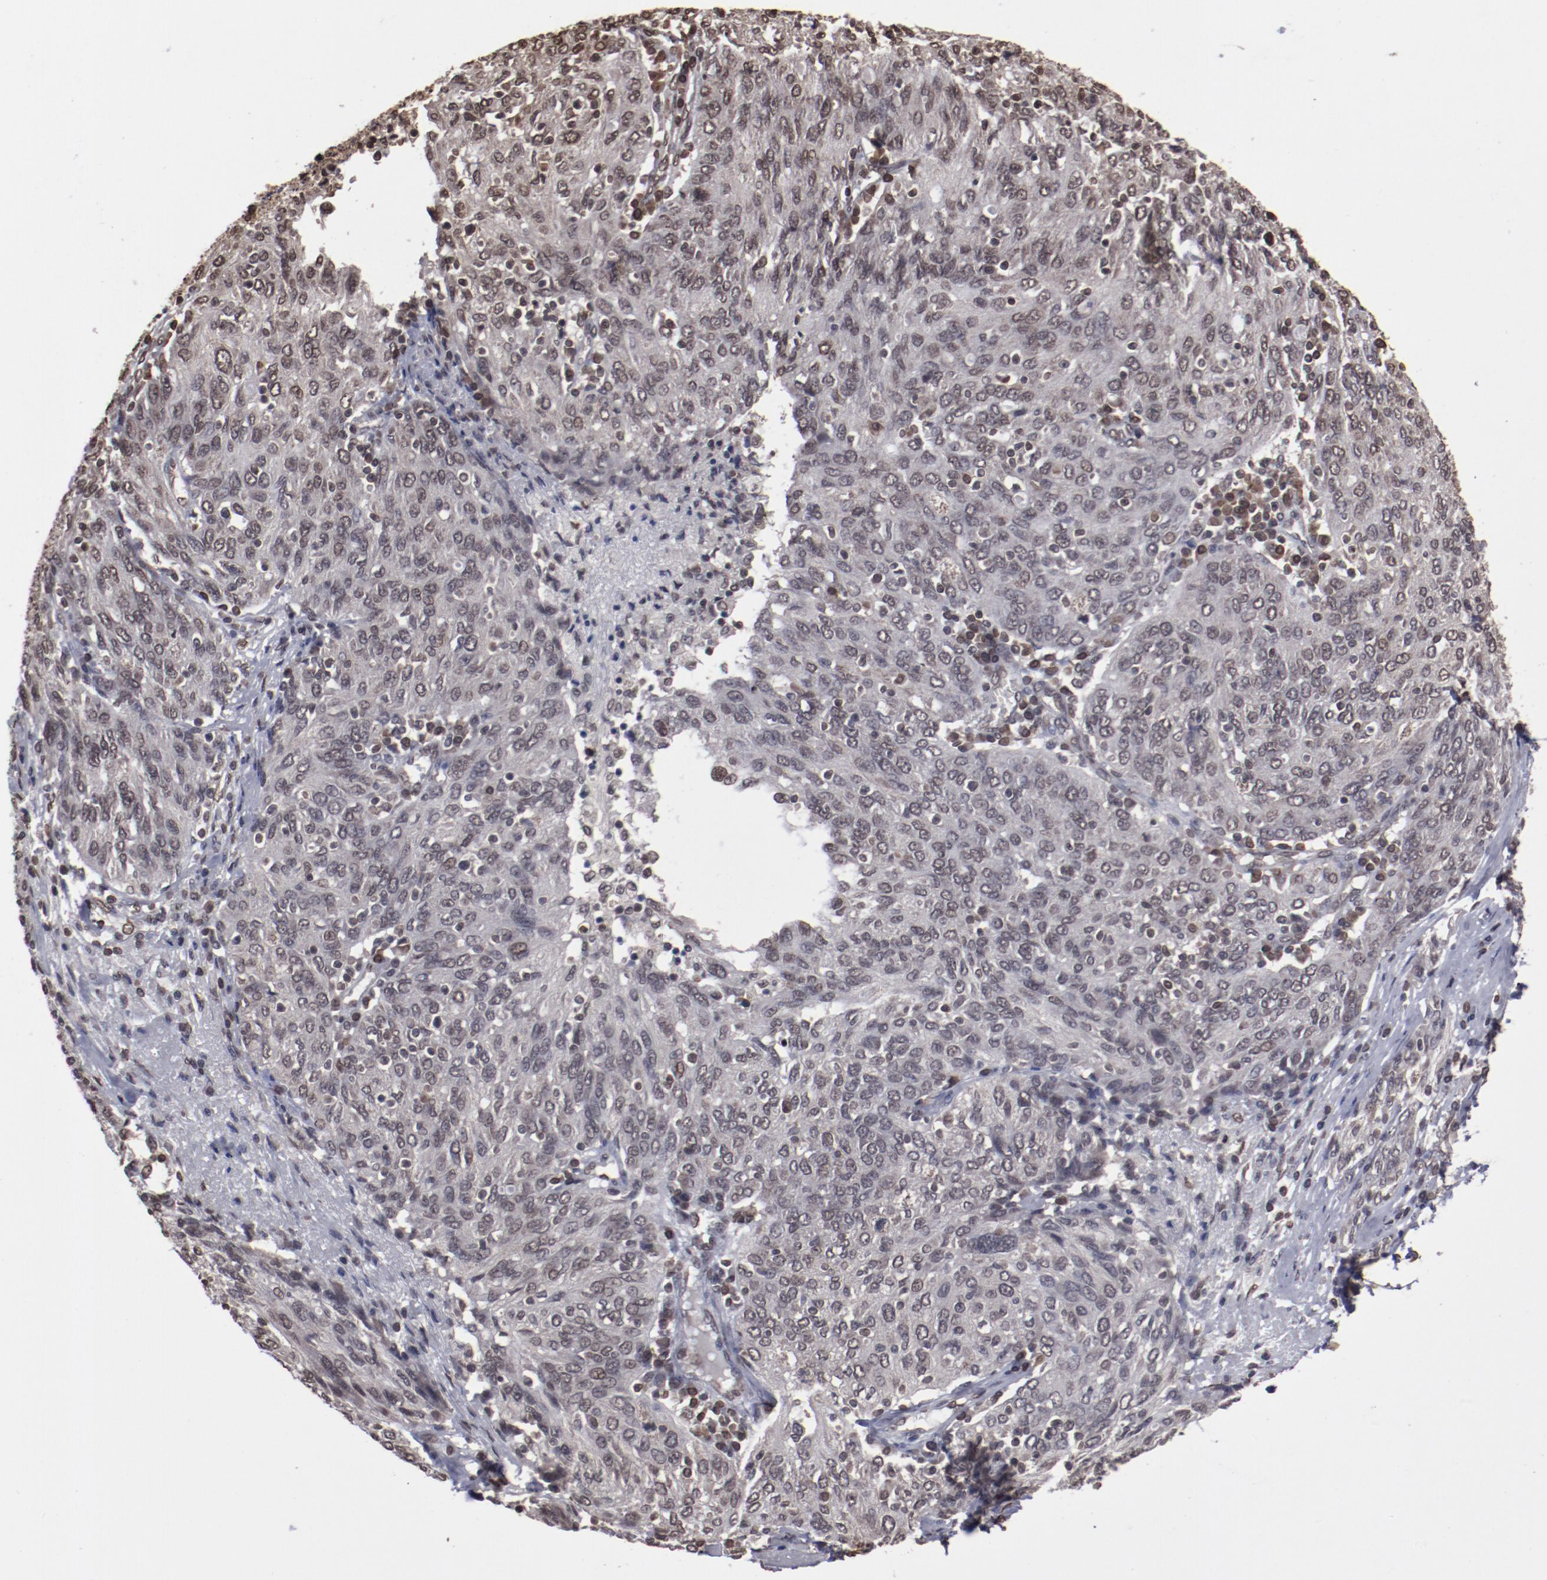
{"staining": {"intensity": "weak", "quantity": ">75%", "location": "nuclear"}, "tissue": "ovarian cancer", "cell_type": "Tumor cells", "image_type": "cancer", "snomed": [{"axis": "morphology", "description": "Carcinoma, endometroid"}, {"axis": "topography", "description": "Ovary"}], "caption": "Protein staining of ovarian cancer (endometroid carcinoma) tissue reveals weak nuclear staining in about >75% of tumor cells.", "gene": "AKT1", "patient": {"sex": "female", "age": 50}}